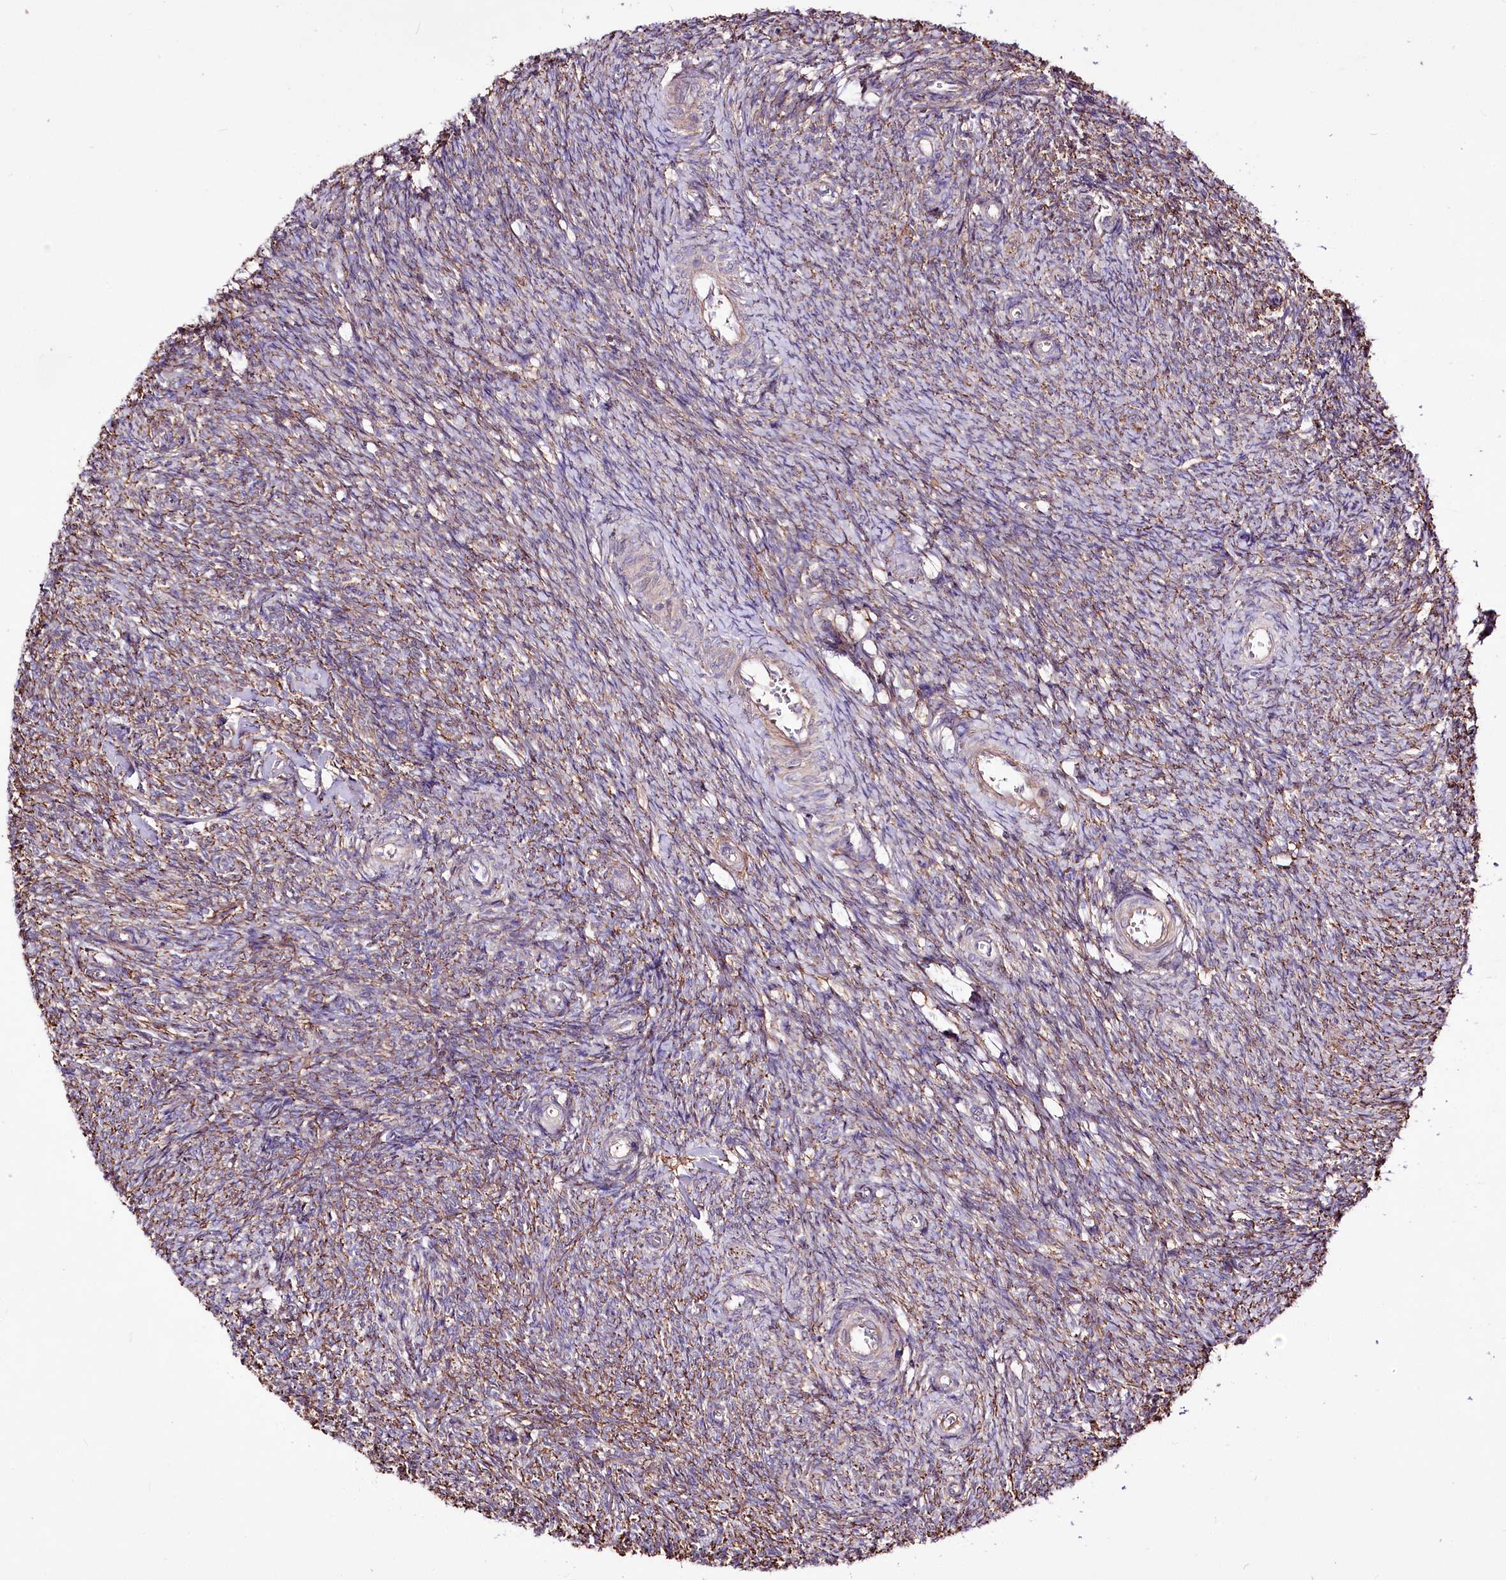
{"staining": {"intensity": "moderate", "quantity": "25%-75%", "location": "cytoplasmic/membranous"}, "tissue": "ovary", "cell_type": "Ovarian stroma cells", "image_type": "normal", "snomed": [{"axis": "morphology", "description": "Normal tissue, NOS"}, {"axis": "topography", "description": "Ovary"}], "caption": "Immunohistochemical staining of normal ovary exhibits 25%-75% levels of moderate cytoplasmic/membranous protein positivity in about 25%-75% of ovarian stroma cells.", "gene": "WWC1", "patient": {"sex": "female", "age": 44}}